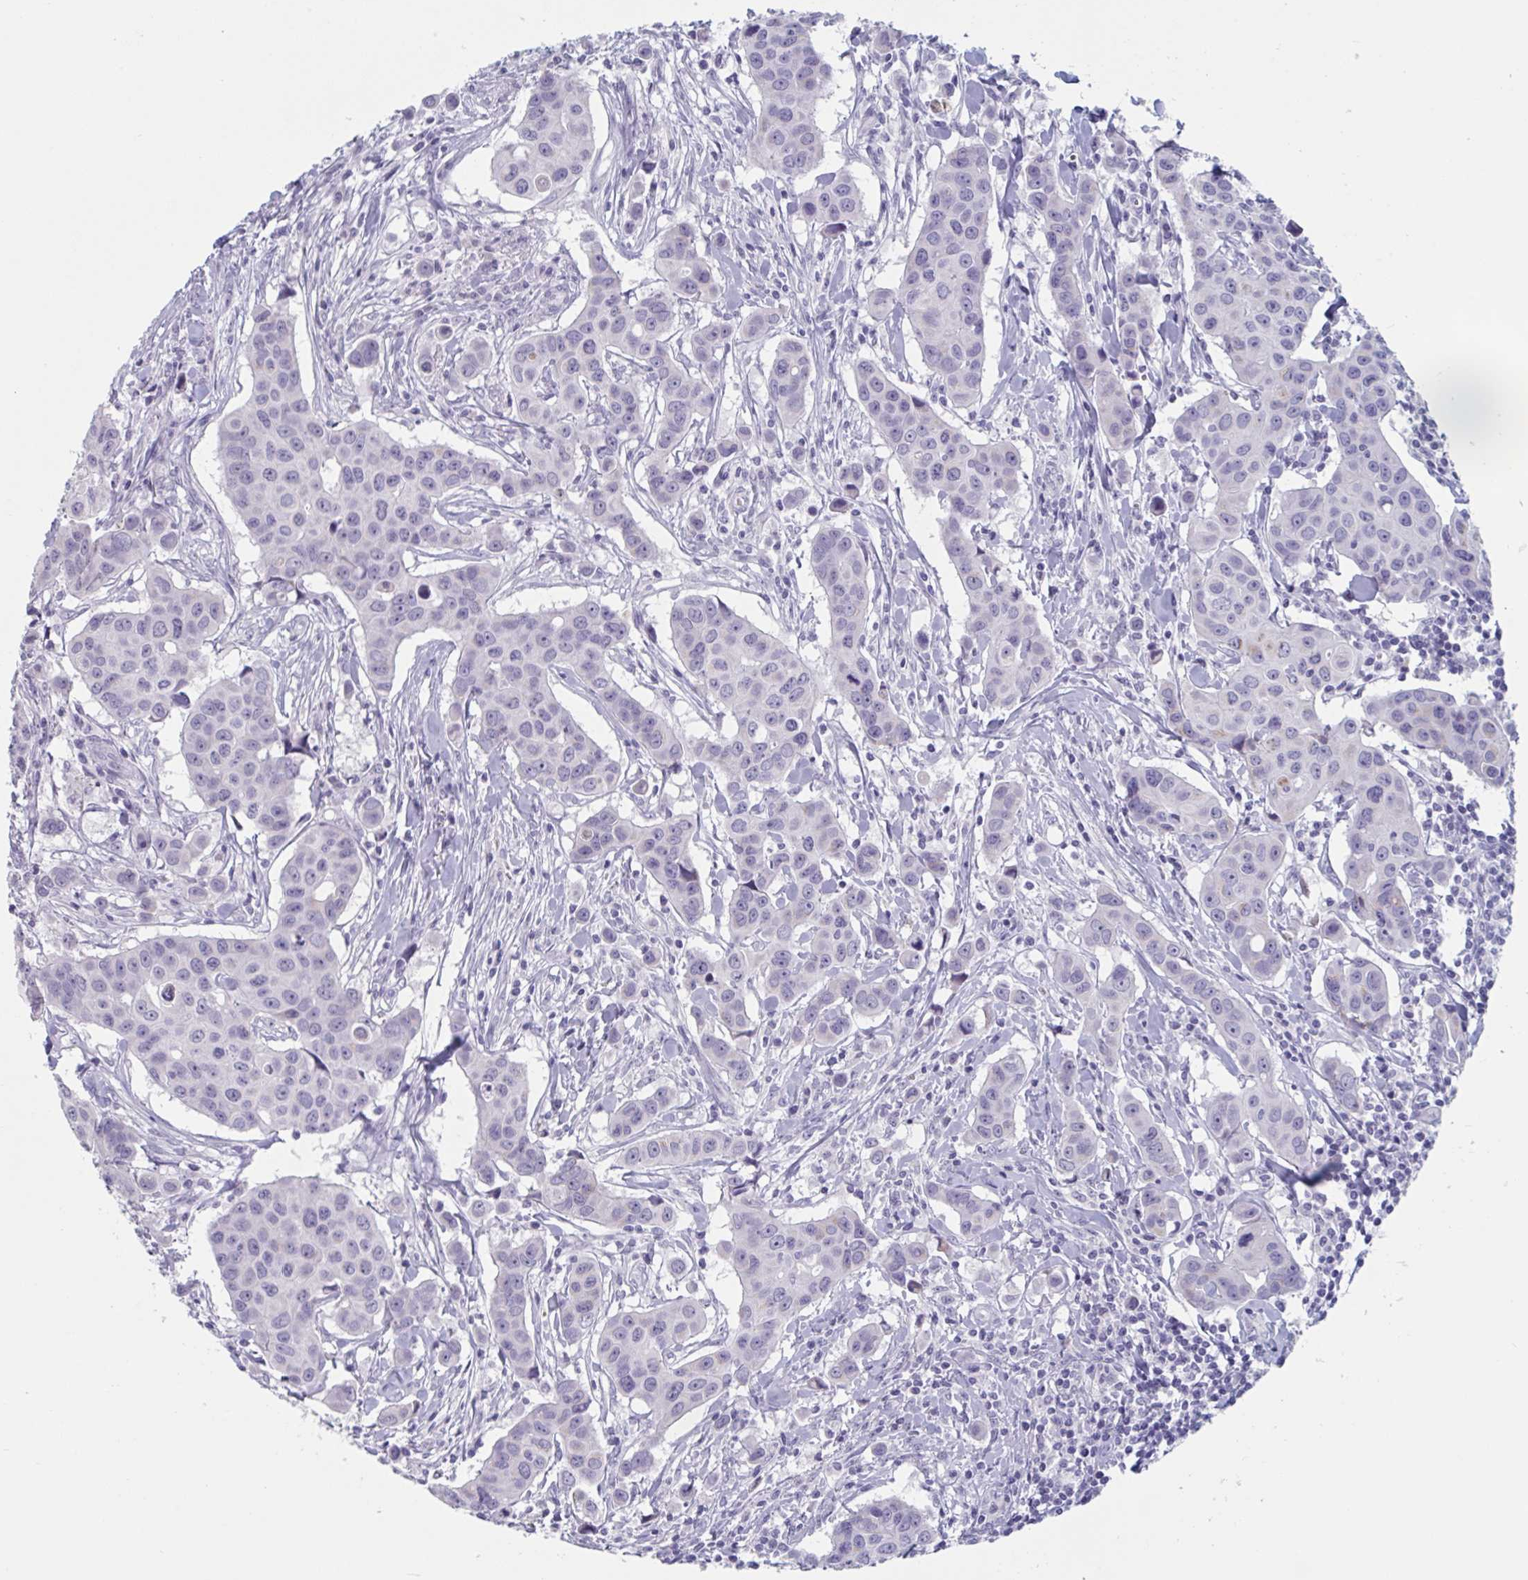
{"staining": {"intensity": "negative", "quantity": "none", "location": "none"}, "tissue": "breast cancer", "cell_type": "Tumor cells", "image_type": "cancer", "snomed": [{"axis": "morphology", "description": "Duct carcinoma"}, {"axis": "topography", "description": "Breast"}], "caption": "This is an IHC image of breast infiltrating ductal carcinoma. There is no staining in tumor cells.", "gene": "NDUFC2", "patient": {"sex": "female", "age": 24}}